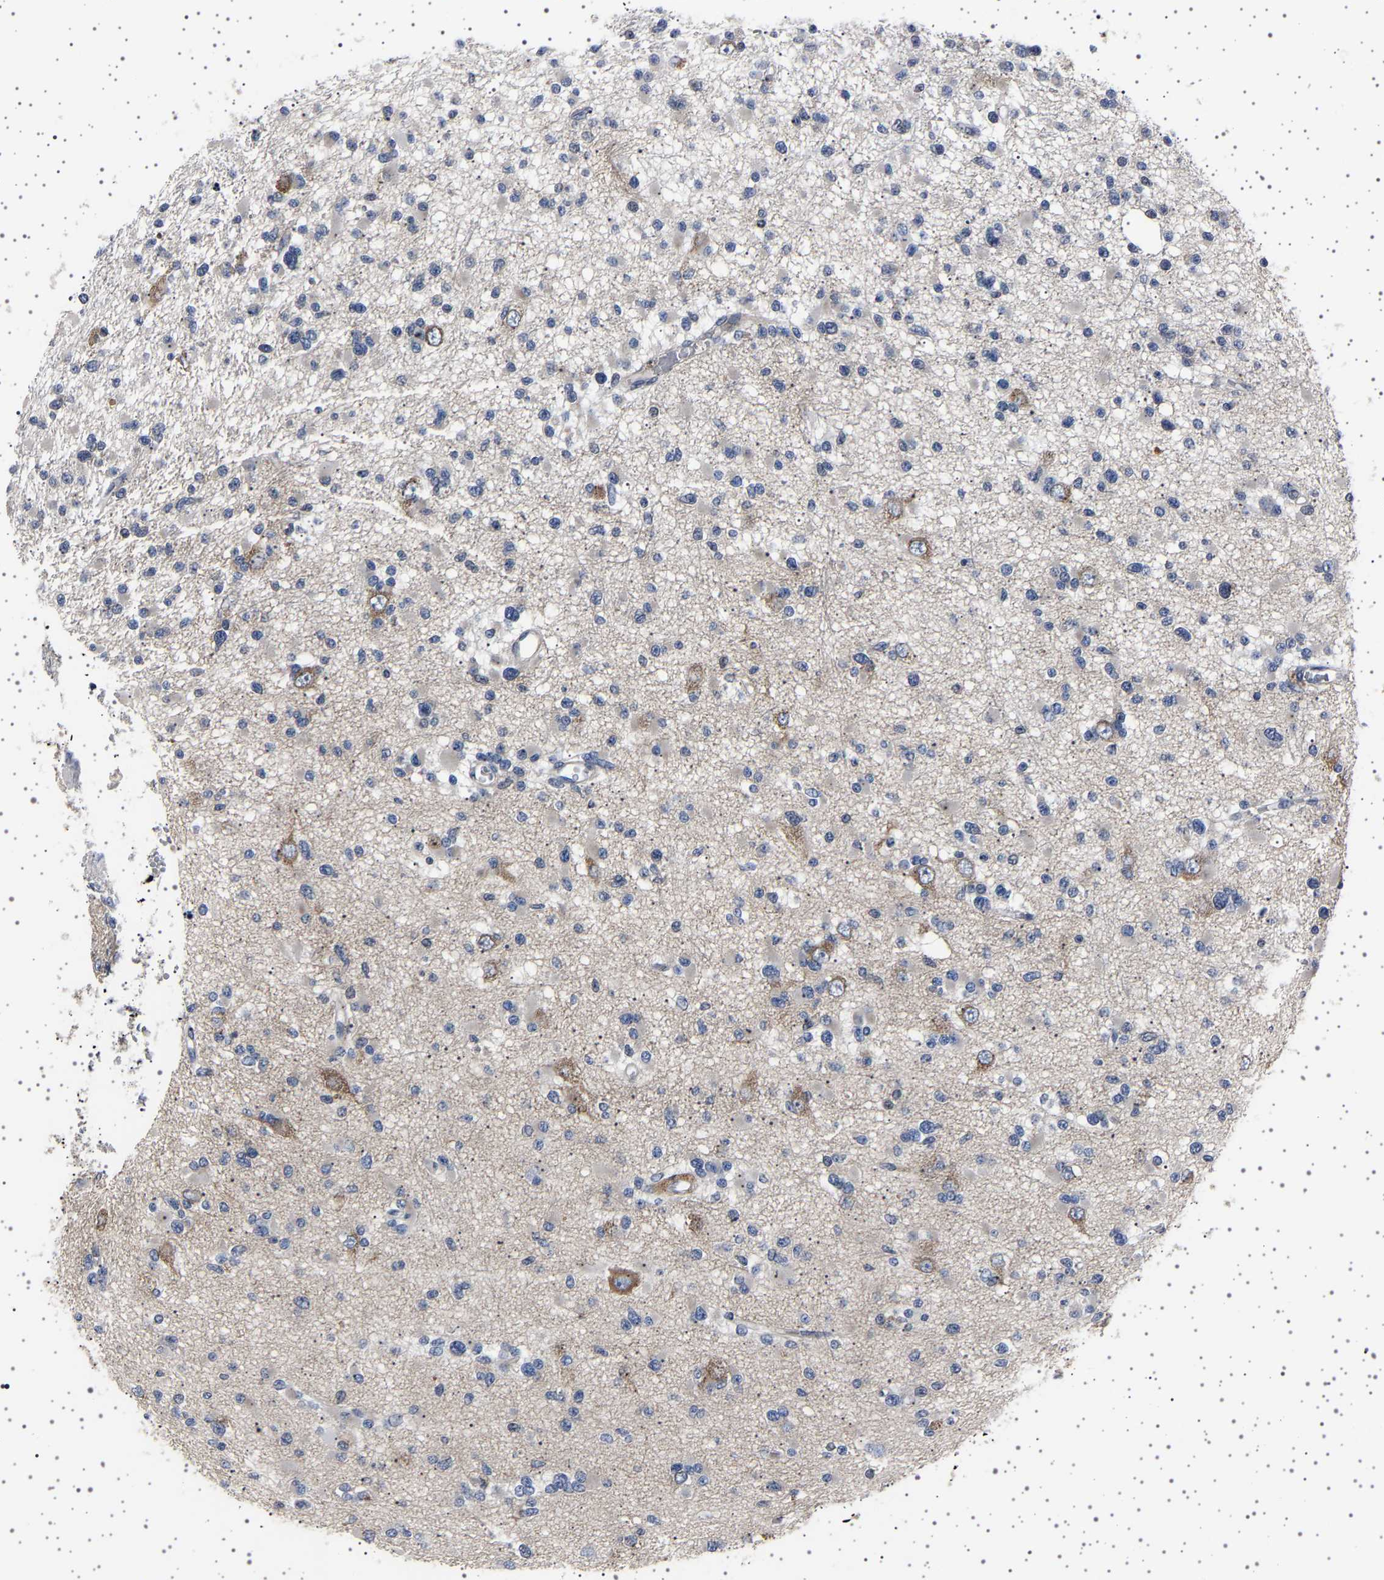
{"staining": {"intensity": "negative", "quantity": "none", "location": "none"}, "tissue": "glioma", "cell_type": "Tumor cells", "image_type": "cancer", "snomed": [{"axis": "morphology", "description": "Glioma, malignant, Low grade"}, {"axis": "topography", "description": "Brain"}], "caption": "Glioma was stained to show a protein in brown. There is no significant expression in tumor cells.", "gene": "PAK5", "patient": {"sex": "female", "age": 22}}